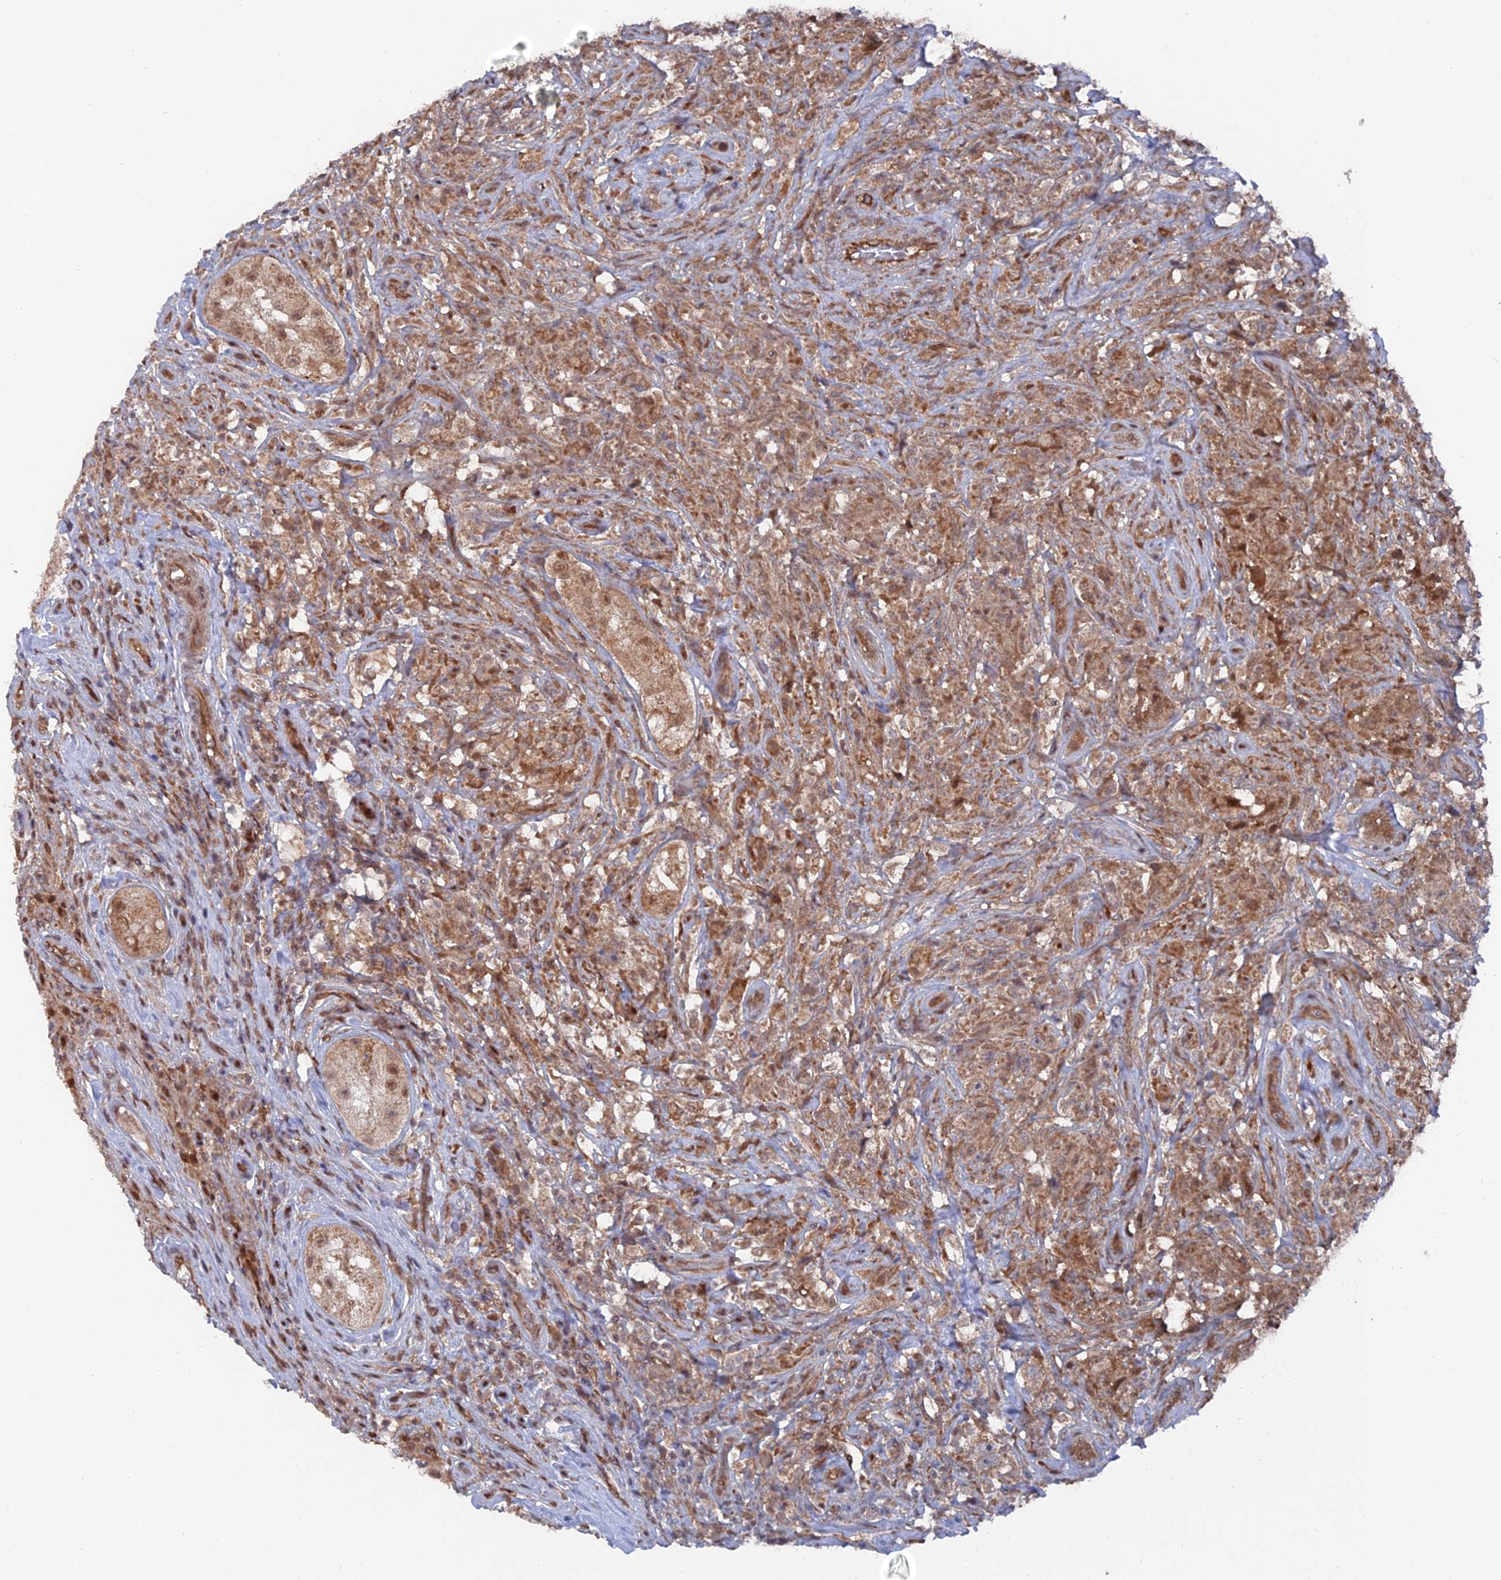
{"staining": {"intensity": "moderate", "quantity": "25%-75%", "location": "cytoplasmic/membranous"}, "tissue": "testis cancer", "cell_type": "Tumor cells", "image_type": "cancer", "snomed": [{"axis": "morphology", "description": "Seminoma, NOS"}, {"axis": "topography", "description": "Testis"}], "caption": "Protein positivity by IHC exhibits moderate cytoplasmic/membranous expression in approximately 25%-75% of tumor cells in testis cancer (seminoma). Immunohistochemistry (ihc) stains the protein in brown and the nuclei are stained blue.", "gene": "UNC5D", "patient": {"sex": "male", "age": 49}}